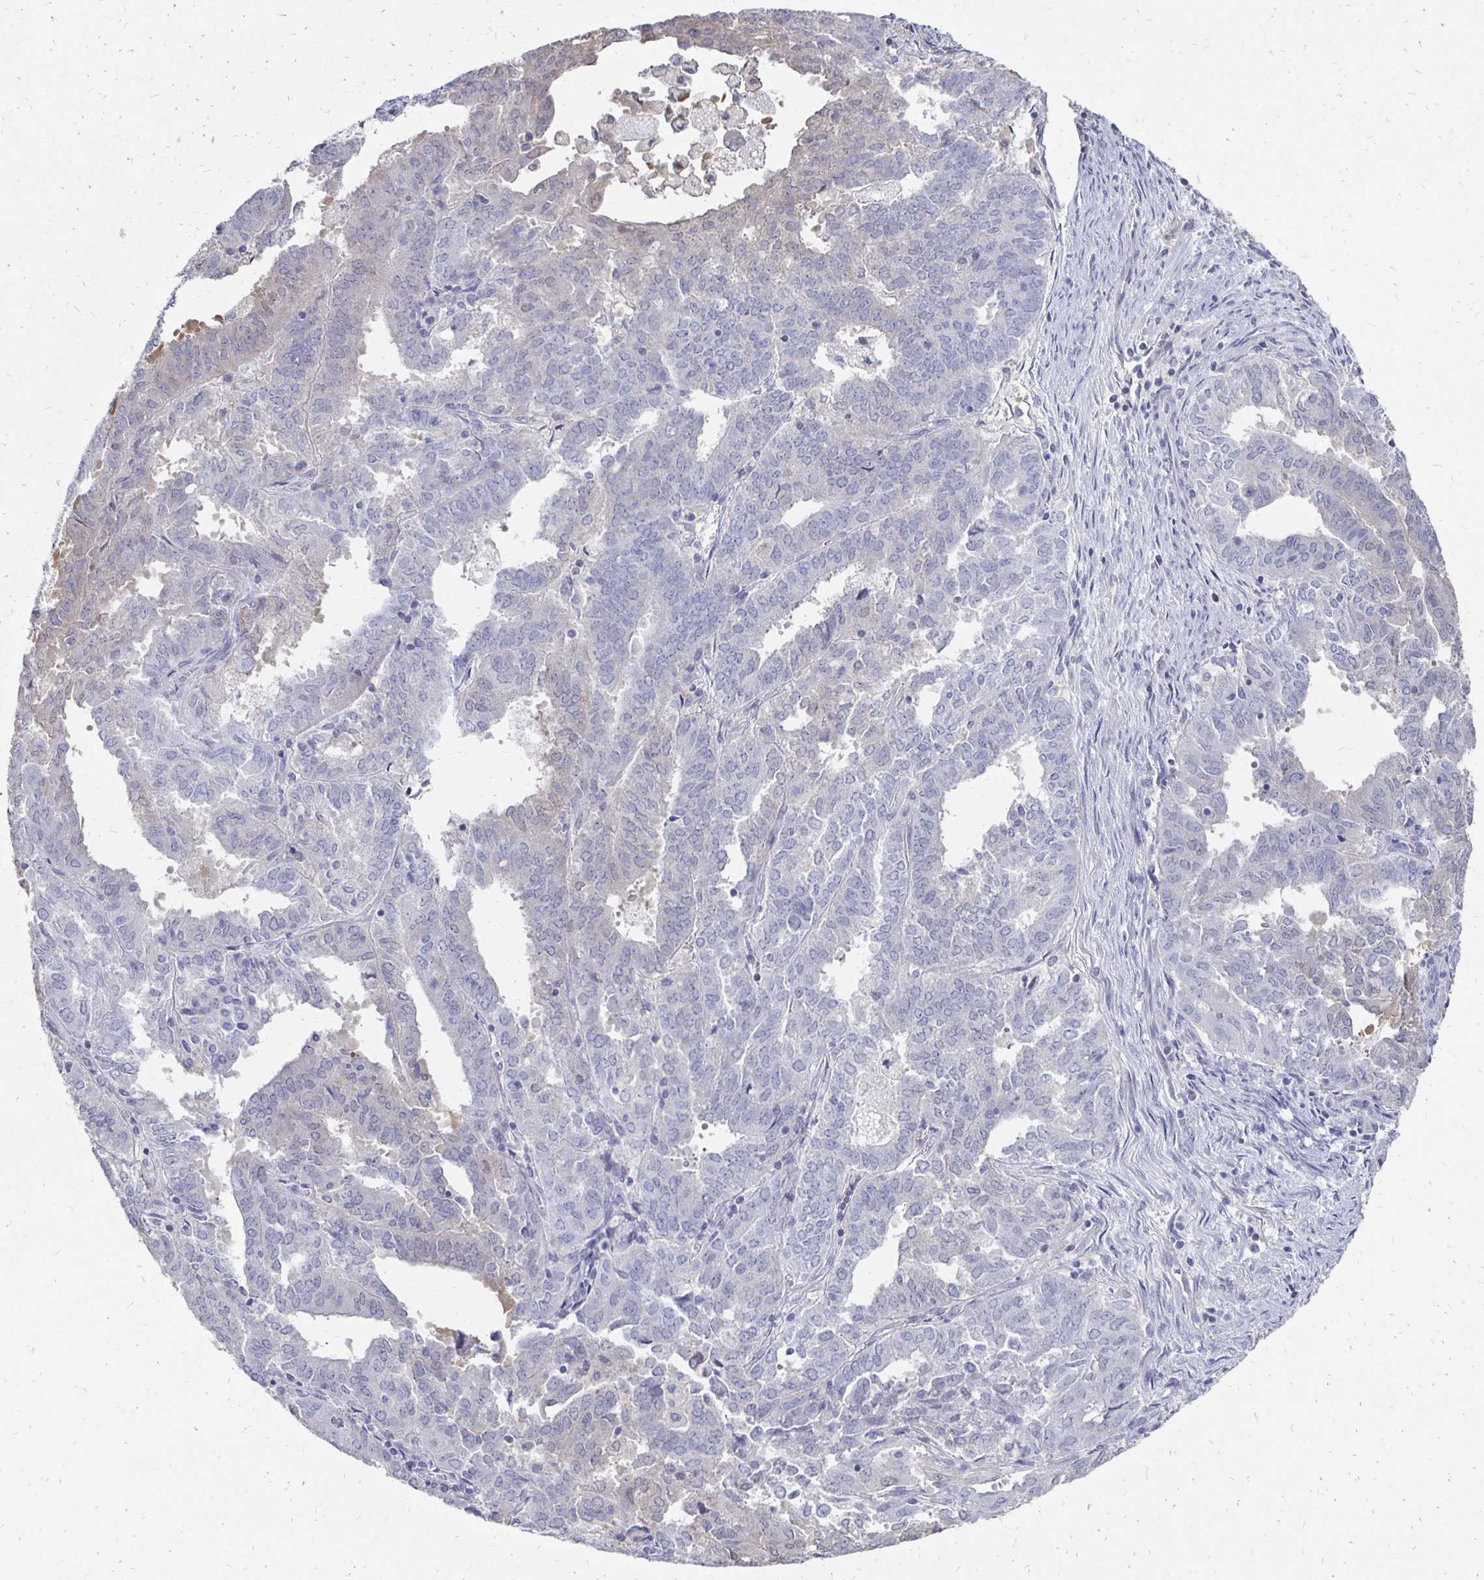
{"staining": {"intensity": "negative", "quantity": "none", "location": "none"}, "tissue": "endometrial cancer", "cell_type": "Tumor cells", "image_type": "cancer", "snomed": [{"axis": "morphology", "description": "Adenocarcinoma, NOS"}, {"axis": "topography", "description": "Endometrium"}], "caption": "Protein analysis of endometrial adenocarcinoma shows no significant staining in tumor cells.", "gene": "SYCP3", "patient": {"sex": "female", "age": 72}}